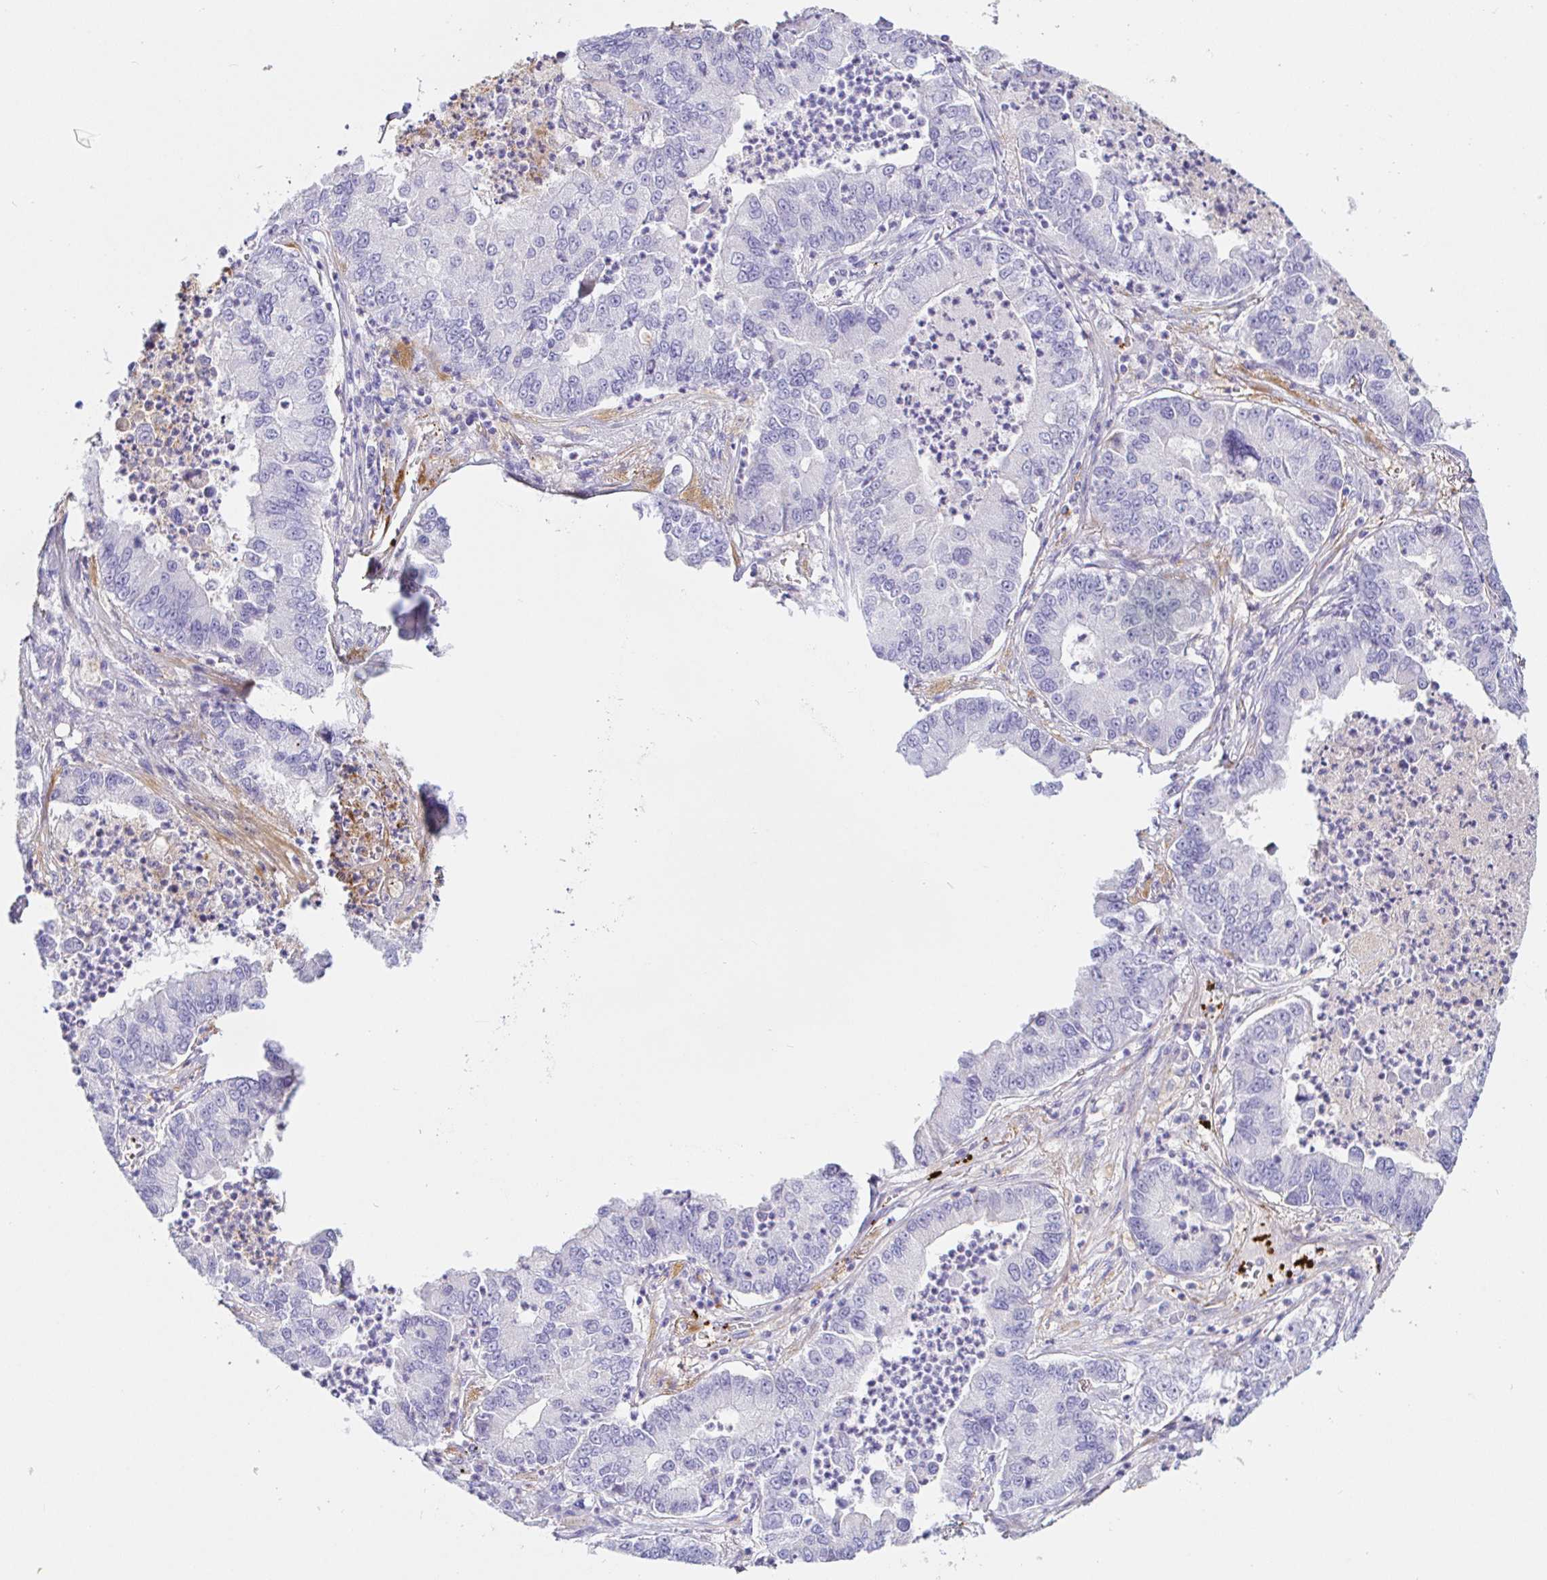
{"staining": {"intensity": "negative", "quantity": "none", "location": "none"}, "tissue": "lung cancer", "cell_type": "Tumor cells", "image_type": "cancer", "snomed": [{"axis": "morphology", "description": "Adenocarcinoma, NOS"}, {"axis": "topography", "description": "Lung"}], "caption": "A high-resolution micrograph shows immunohistochemistry staining of lung cancer (adenocarcinoma), which reveals no significant positivity in tumor cells.", "gene": "SAA4", "patient": {"sex": "female", "age": 57}}